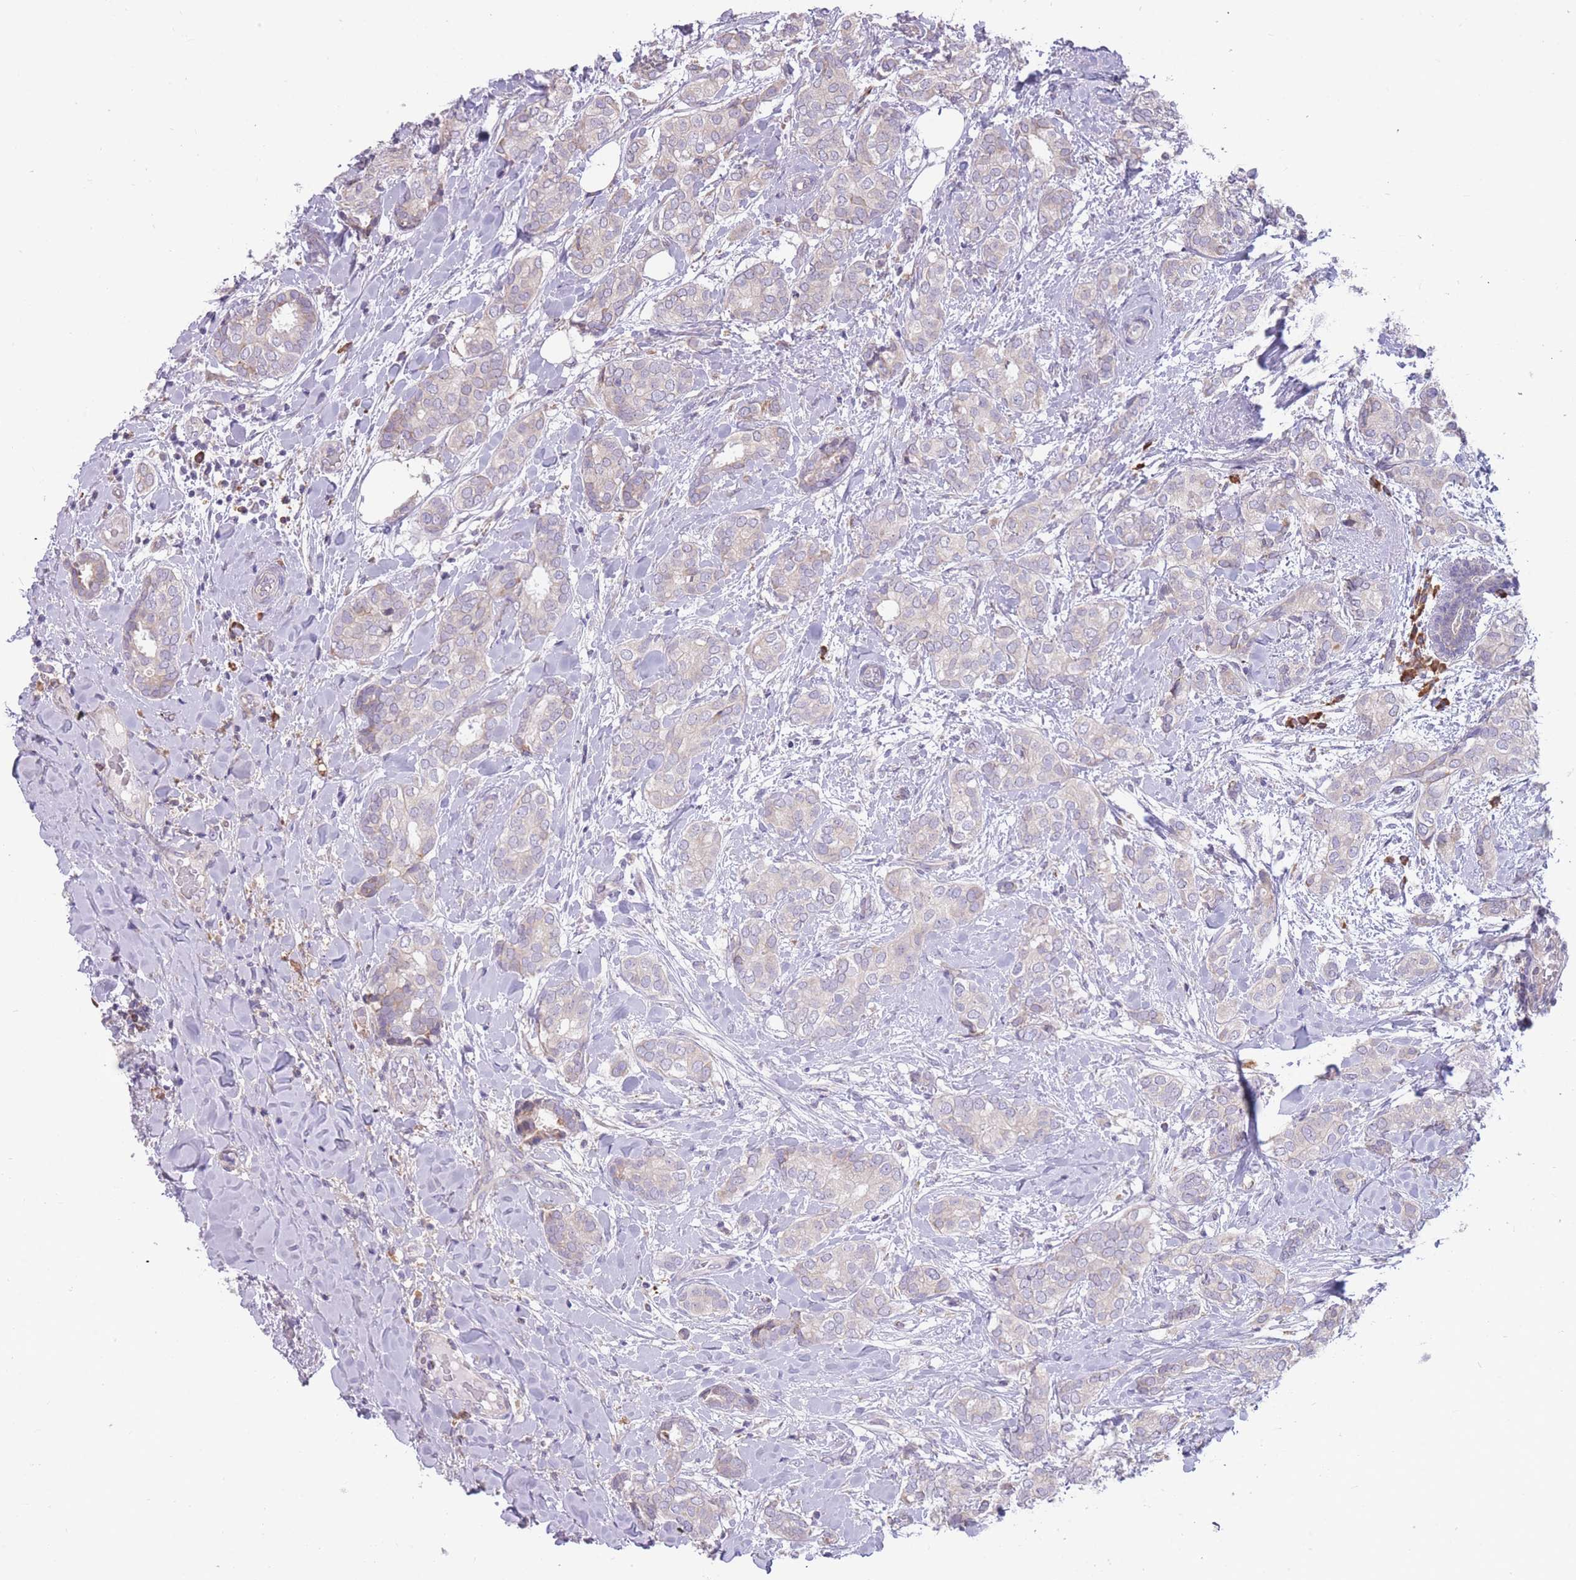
{"staining": {"intensity": "negative", "quantity": "none", "location": "none"}, "tissue": "breast cancer", "cell_type": "Tumor cells", "image_type": "cancer", "snomed": [{"axis": "morphology", "description": "Duct carcinoma"}, {"axis": "topography", "description": "Breast"}], "caption": "DAB (3,3'-diaminobenzidine) immunohistochemical staining of breast intraductal carcinoma demonstrates no significant positivity in tumor cells.", "gene": "TRAPPC5", "patient": {"sex": "female", "age": 73}}